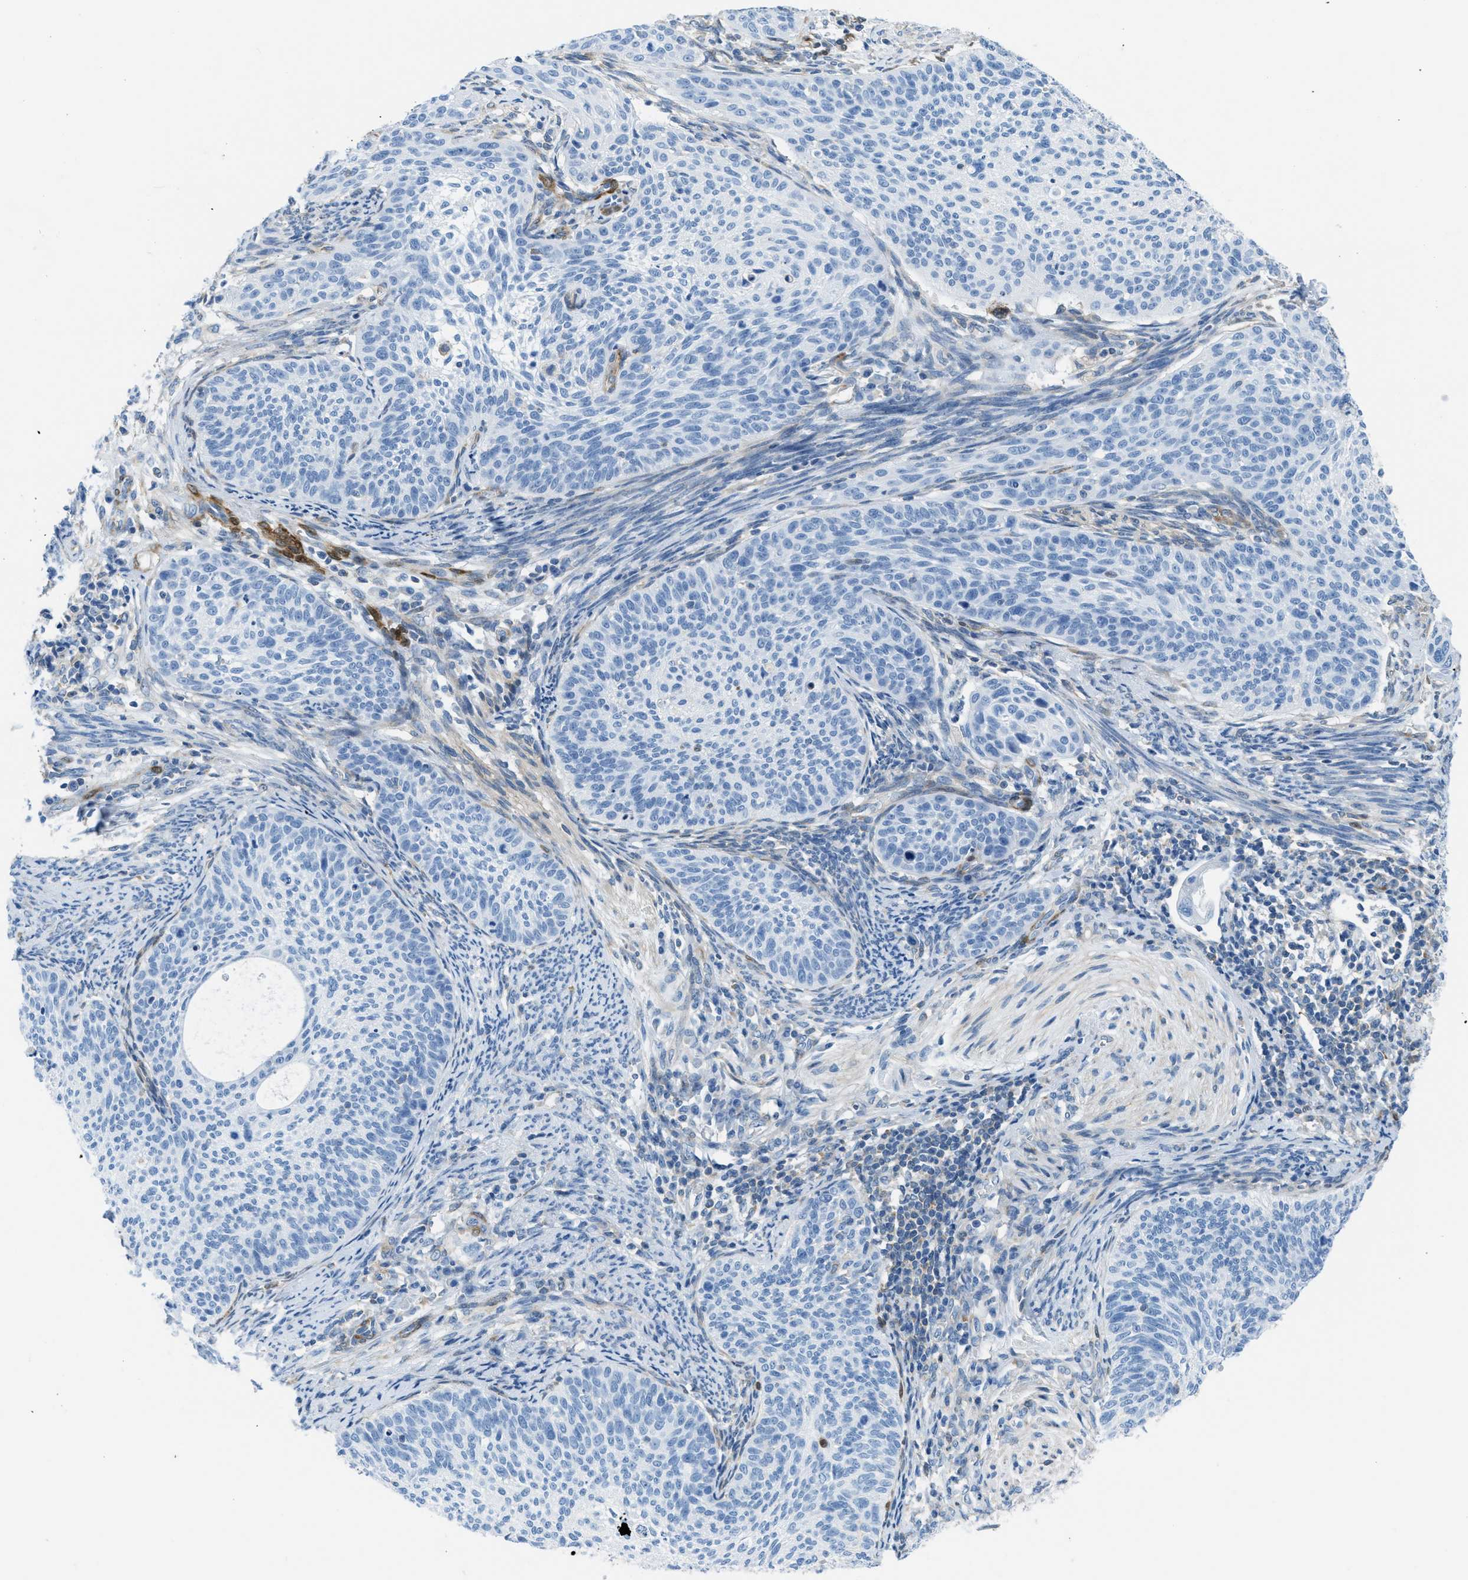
{"staining": {"intensity": "negative", "quantity": "none", "location": "none"}, "tissue": "cervical cancer", "cell_type": "Tumor cells", "image_type": "cancer", "snomed": [{"axis": "morphology", "description": "Squamous cell carcinoma, NOS"}, {"axis": "topography", "description": "Cervix"}], "caption": "The micrograph shows no significant positivity in tumor cells of cervical squamous cell carcinoma.", "gene": "MAPRE2", "patient": {"sex": "female", "age": 70}}